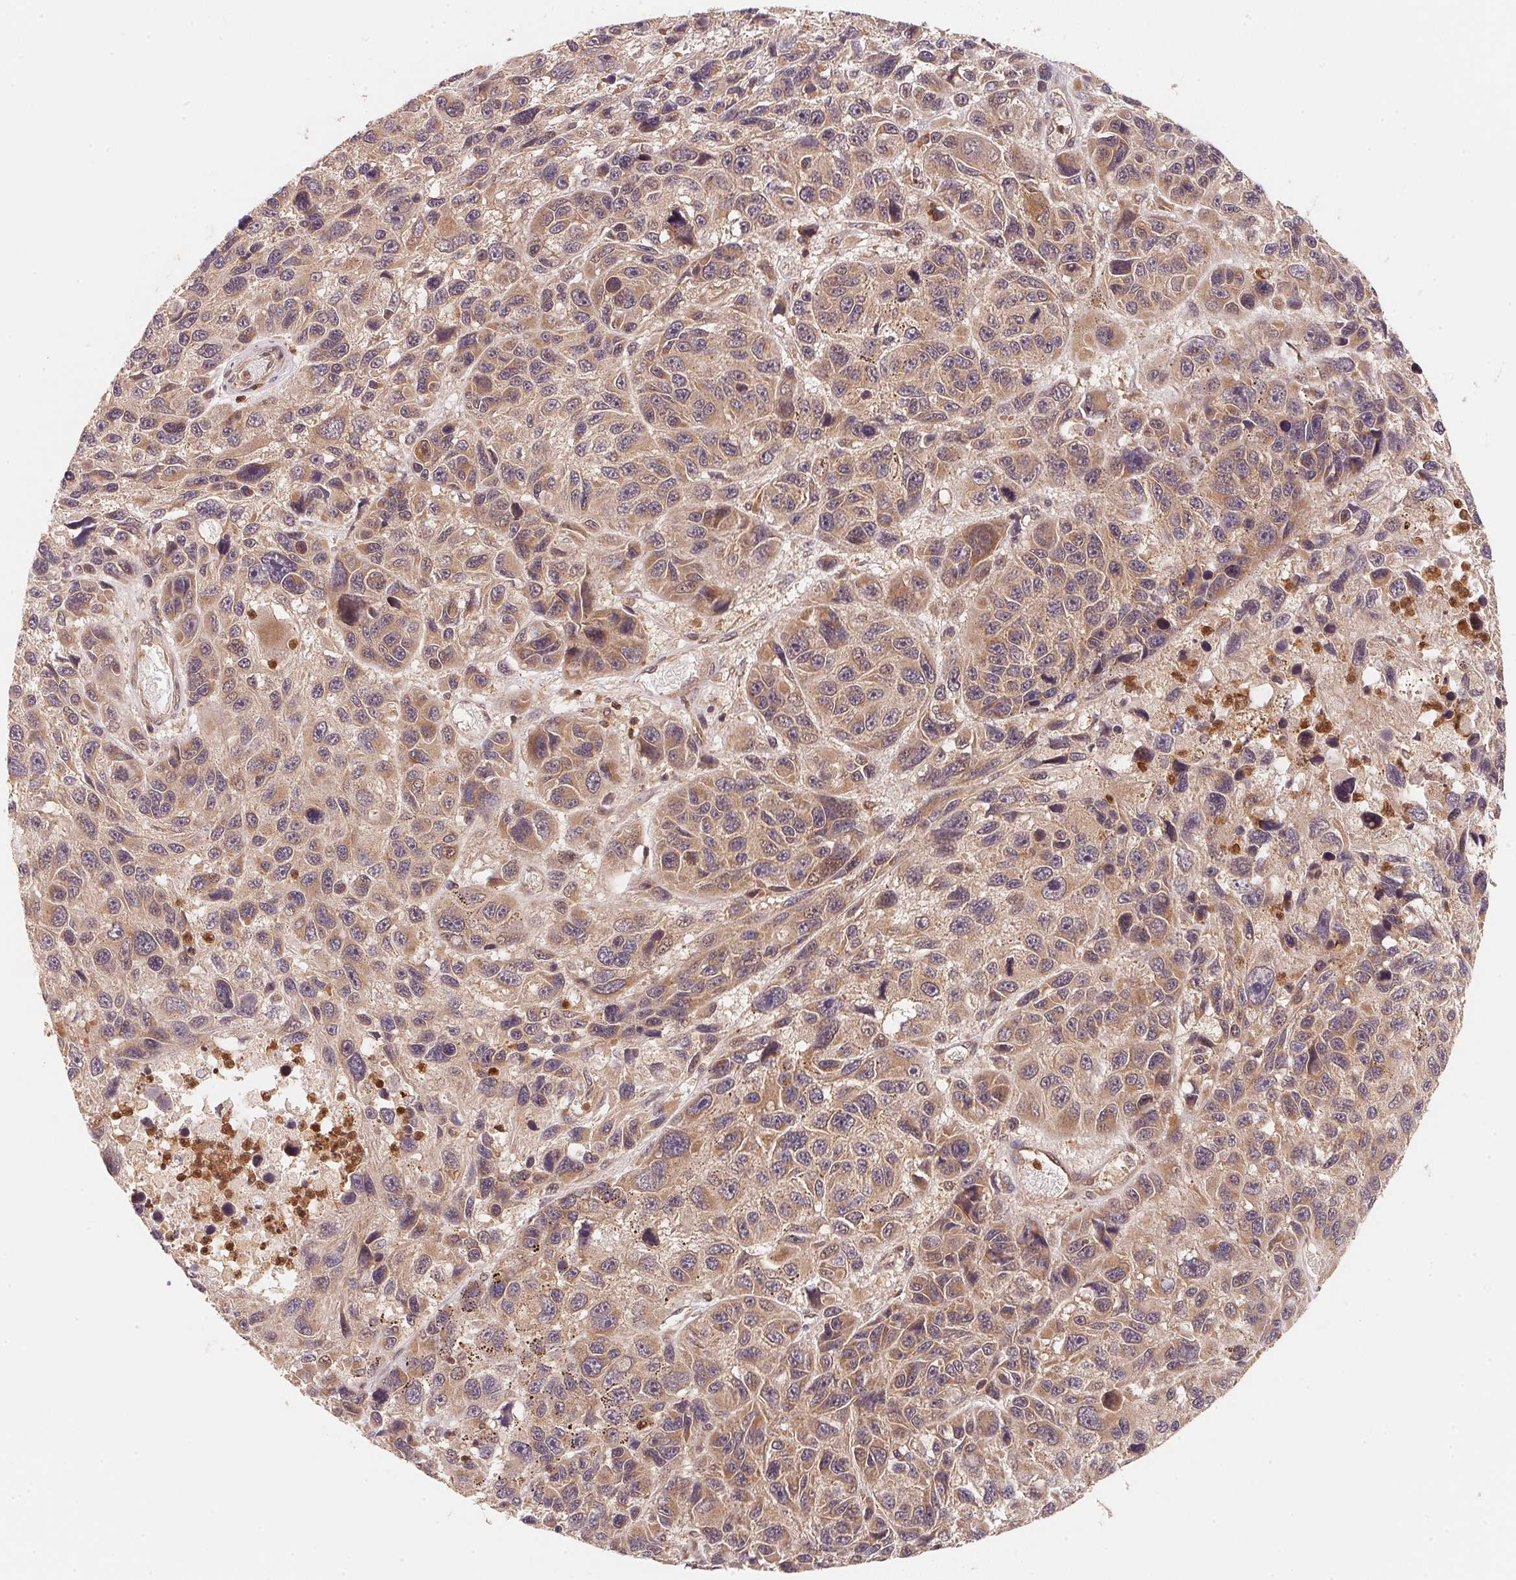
{"staining": {"intensity": "weak", "quantity": "25%-75%", "location": "cytoplasmic/membranous"}, "tissue": "melanoma", "cell_type": "Tumor cells", "image_type": "cancer", "snomed": [{"axis": "morphology", "description": "Malignant melanoma, NOS"}, {"axis": "topography", "description": "Skin"}], "caption": "IHC micrograph of neoplastic tissue: melanoma stained using immunohistochemistry reveals low levels of weak protein expression localized specifically in the cytoplasmic/membranous of tumor cells, appearing as a cytoplasmic/membranous brown color.", "gene": "CCDC102B", "patient": {"sex": "male", "age": 53}}